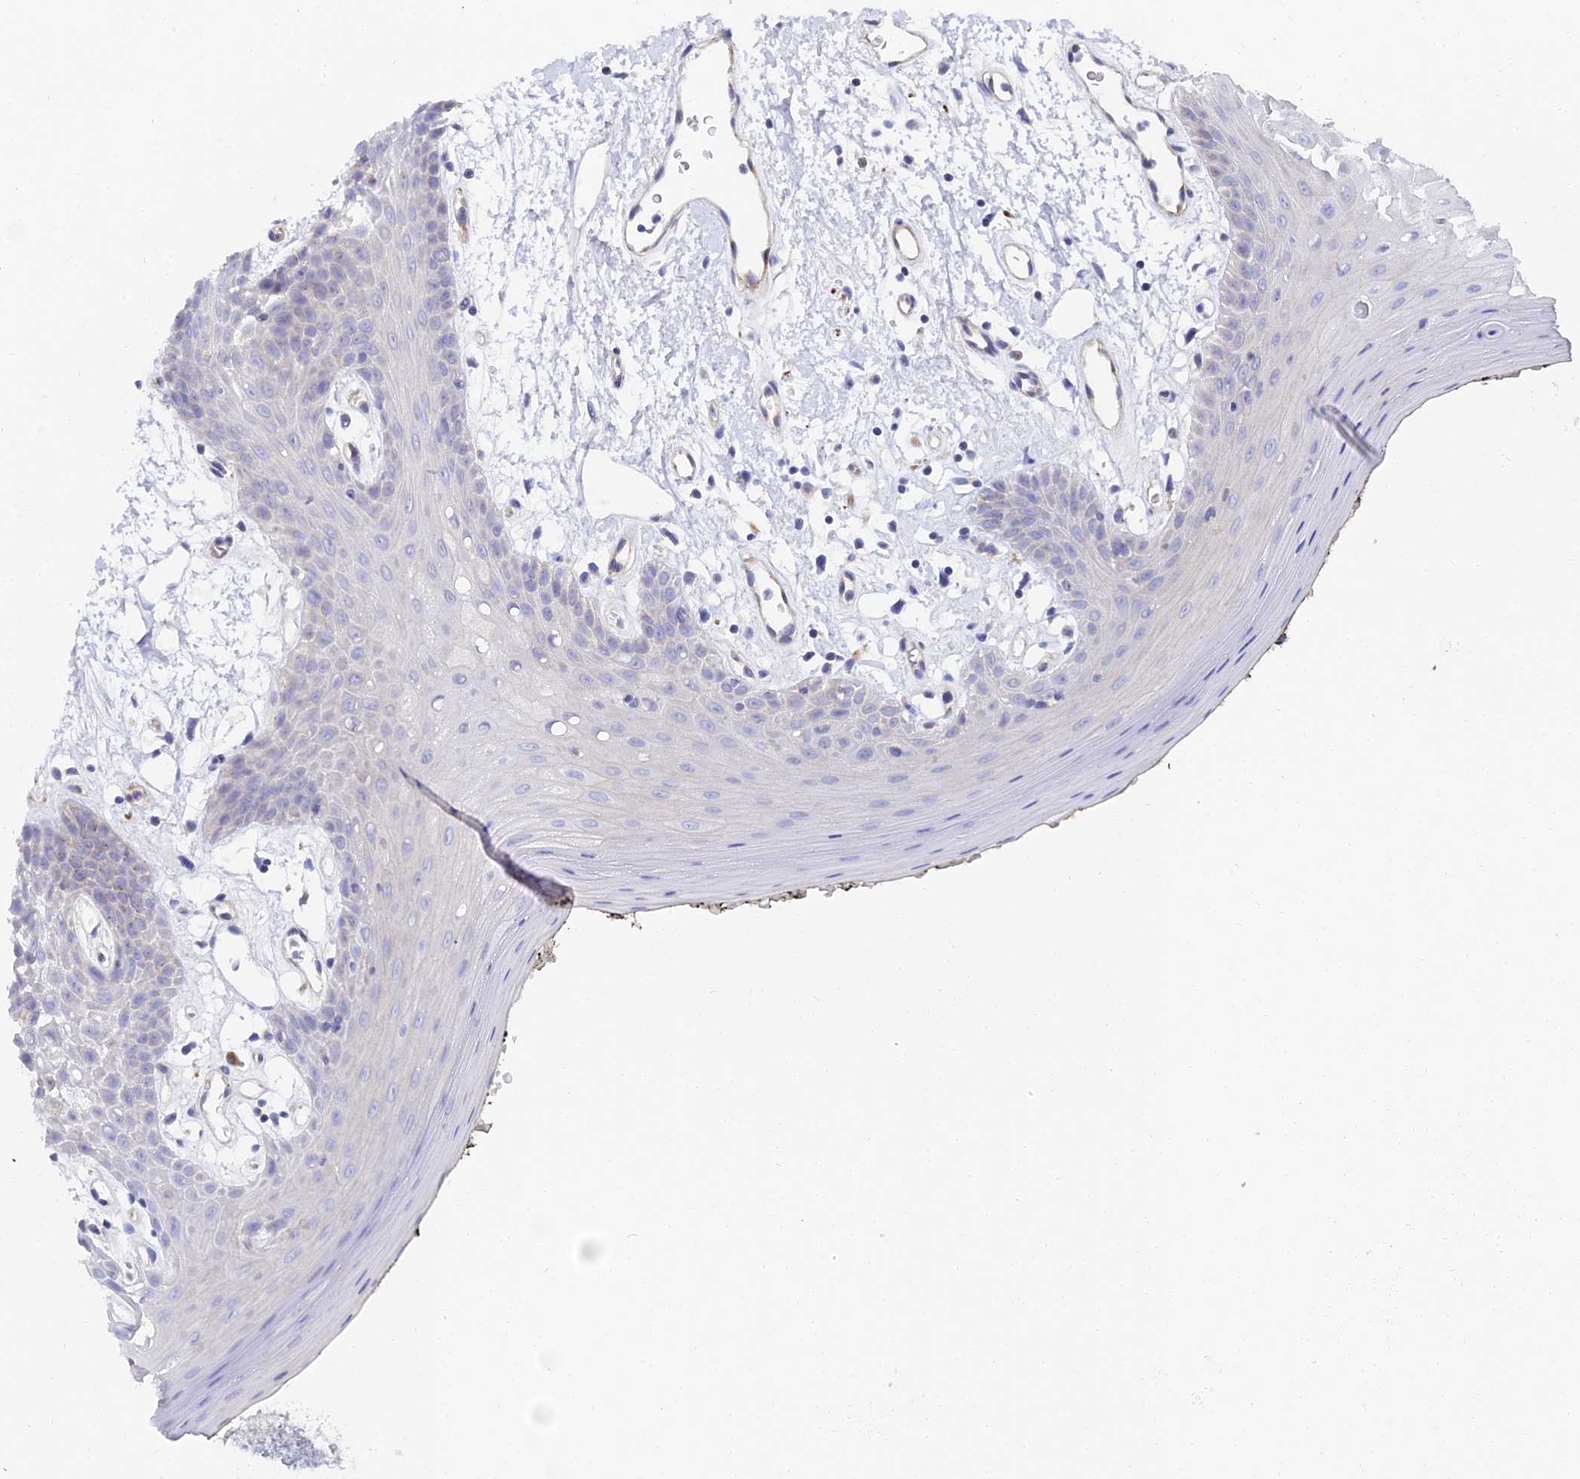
{"staining": {"intensity": "negative", "quantity": "none", "location": "none"}, "tissue": "oral mucosa", "cell_type": "Squamous epithelial cells", "image_type": "normal", "snomed": [{"axis": "morphology", "description": "Normal tissue, NOS"}, {"axis": "topography", "description": "Oral tissue"}, {"axis": "topography", "description": "Tounge, NOS"}], "caption": "High magnification brightfield microscopy of normal oral mucosa stained with DAB (3,3'-diaminobenzidine) (brown) and counterstained with hematoxylin (blue): squamous epithelial cells show no significant expression.", "gene": "APOBEC3H", "patient": {"sex": "female", "age": 59}}